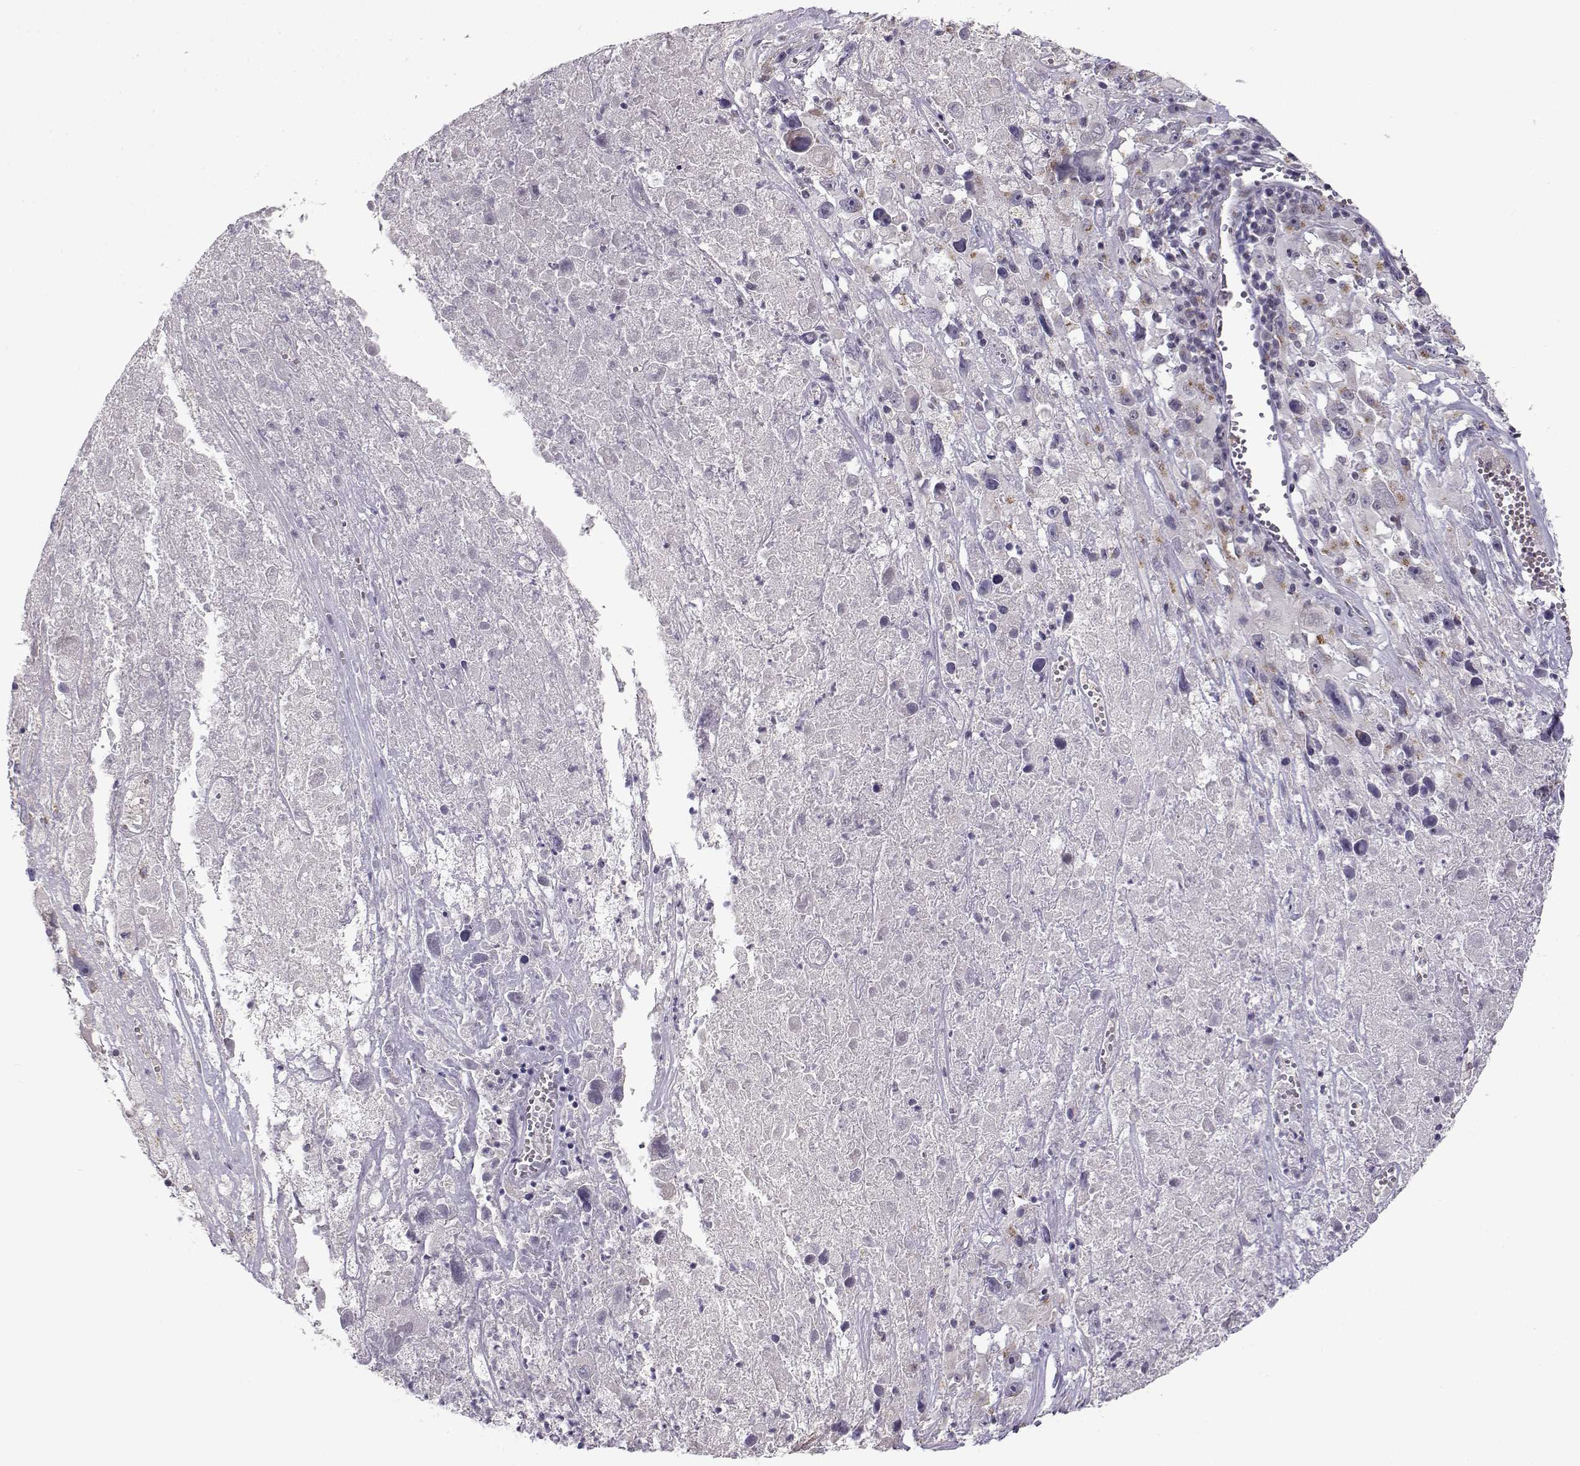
{"staining": {"intensity": "weak", "quantity": ">75%", "location": "cytoplasmic/membranous"}, "tissue": "melanoma", "cell_type": "Tumor cells", "image_type": "cancer", "snomed": [{"axis": "morphology", "description": "Malignant melanoma, Metastatic site"}, {"axis": "topography", "description": "Lymph node"}], "caption": "IHC of malignant melanoma (metastatic site) exhibits low levels of weak cytoplasmic/membranous expression in approximately >75% of tumor cells.", "gene": "SLC4A5", "patient": {"sex": "male", "age": 50}}